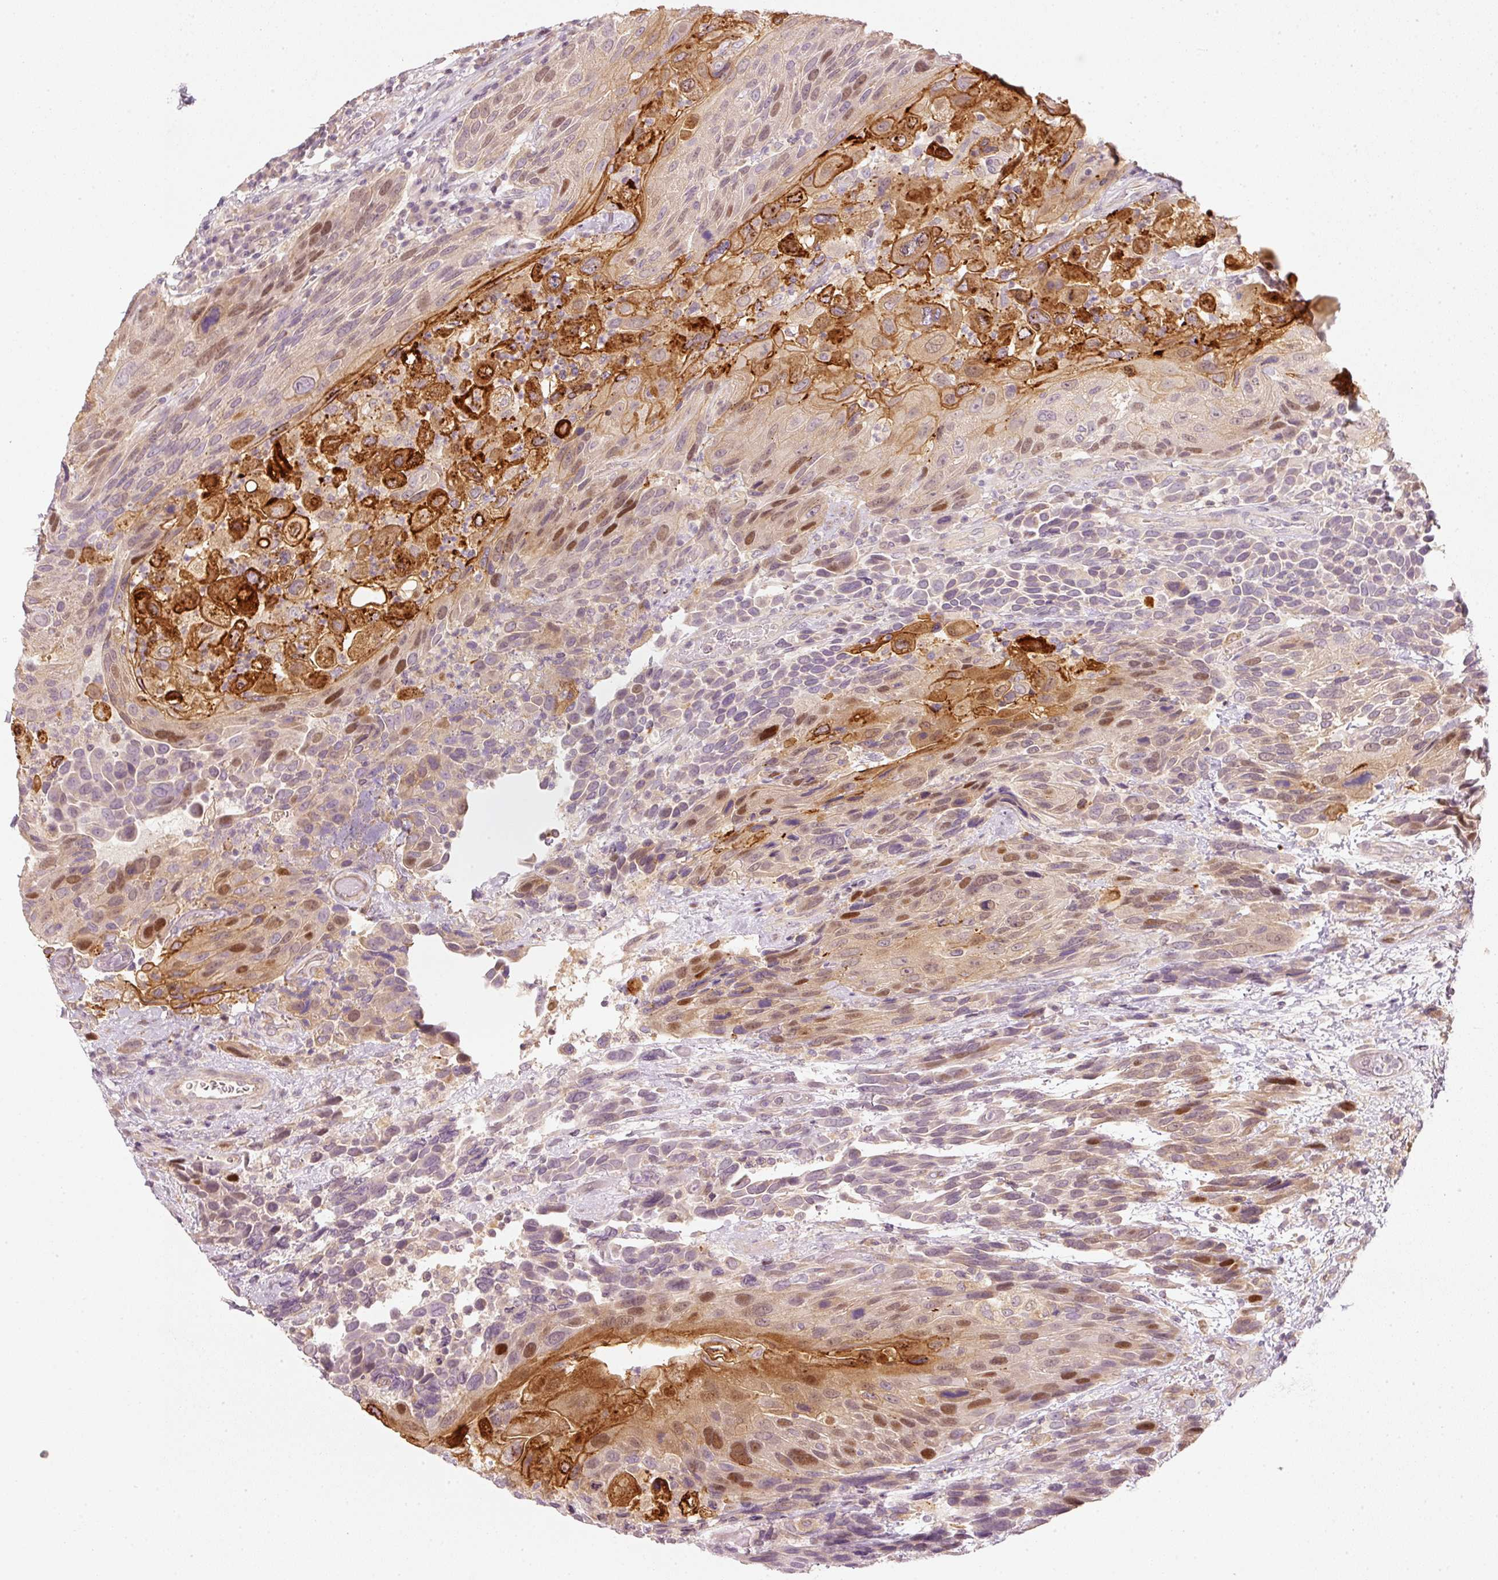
{"staining": {"intensity": "moderate", "quantity": "<25%", "location": "nuclear"}, "tissue": "urothelial cancer", "cell_type": "Tumor cells", "image_type": "cancer", "snomed": [{"axis": "morphology", "description": "Urothelial carcinoma, High grade"}, {"axis": "topography", "description": "Urinary bladder"}], "caption": "Protein expression analysis of urothelial cancer displays moderate nuclear positivity in about <25% of tumor cells.", "gene": "TREX2", "patient": {"sex": "female", "age": 70}}